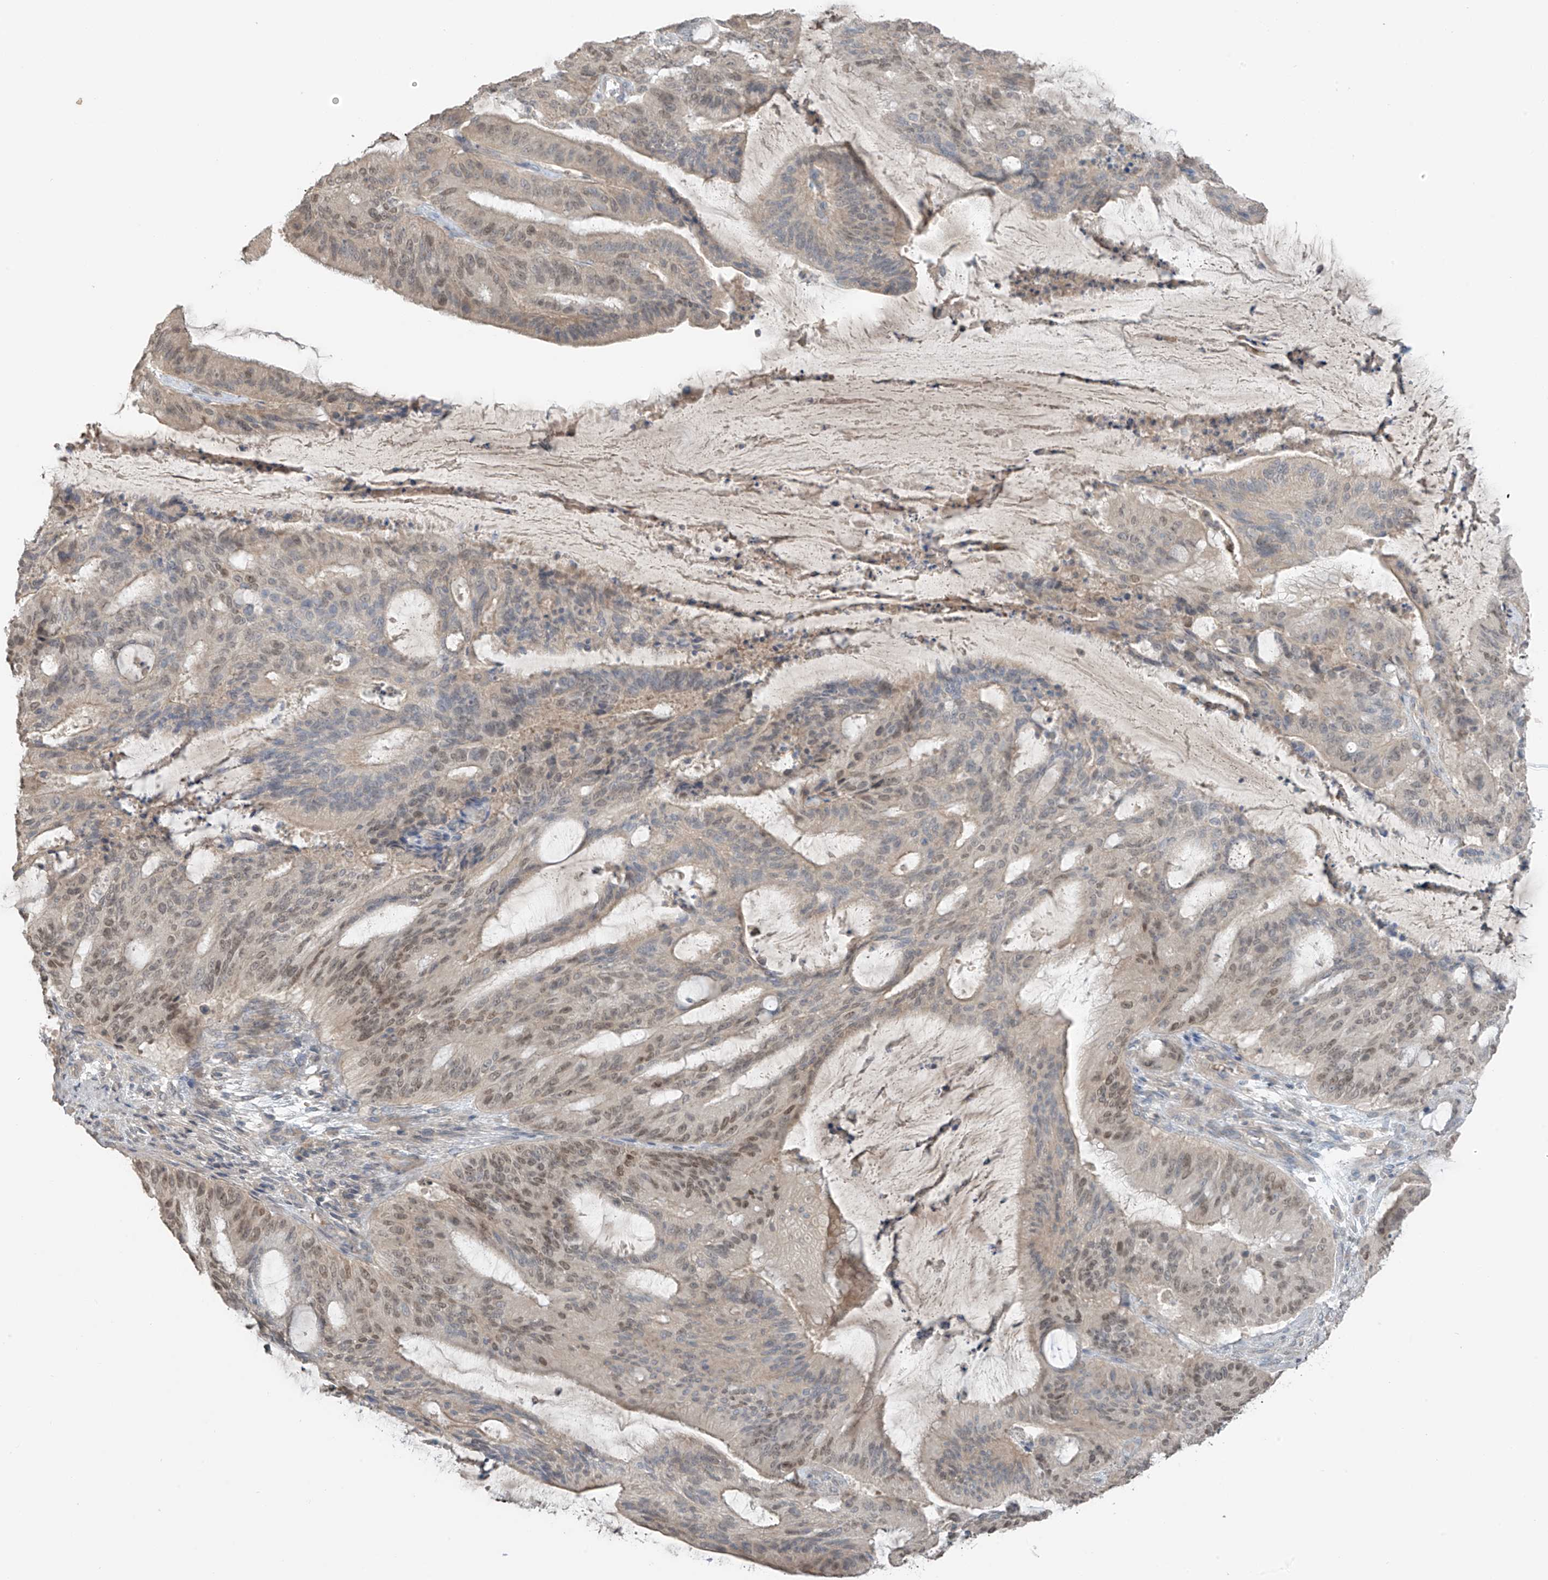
{"staining": {"intensity": "weak", "quantity": "25%-75%", "location": "nuclear"}, "tissue": "liver cancer", "cell_type": "Tumor cells", "image_type": "cancer", "snomed": [{"axis": "morphology", "description": "Normal tissue, NOS"}, {"axis": "morphology", "description": "Cholangiocarcinoma"}, {"axis": "topography", "description": "Liver"}, {"axis": "topography", "description": "Peripheral nerve tissue"}], "caption": "This micrograph exhibits IHC staining of human liver cholangiocarcinoma, with low weak nuclear staining in about 25%-75% of tumor cells.", "gene": "HOXA11", "patient": {"sex": "female", "age": 73}}